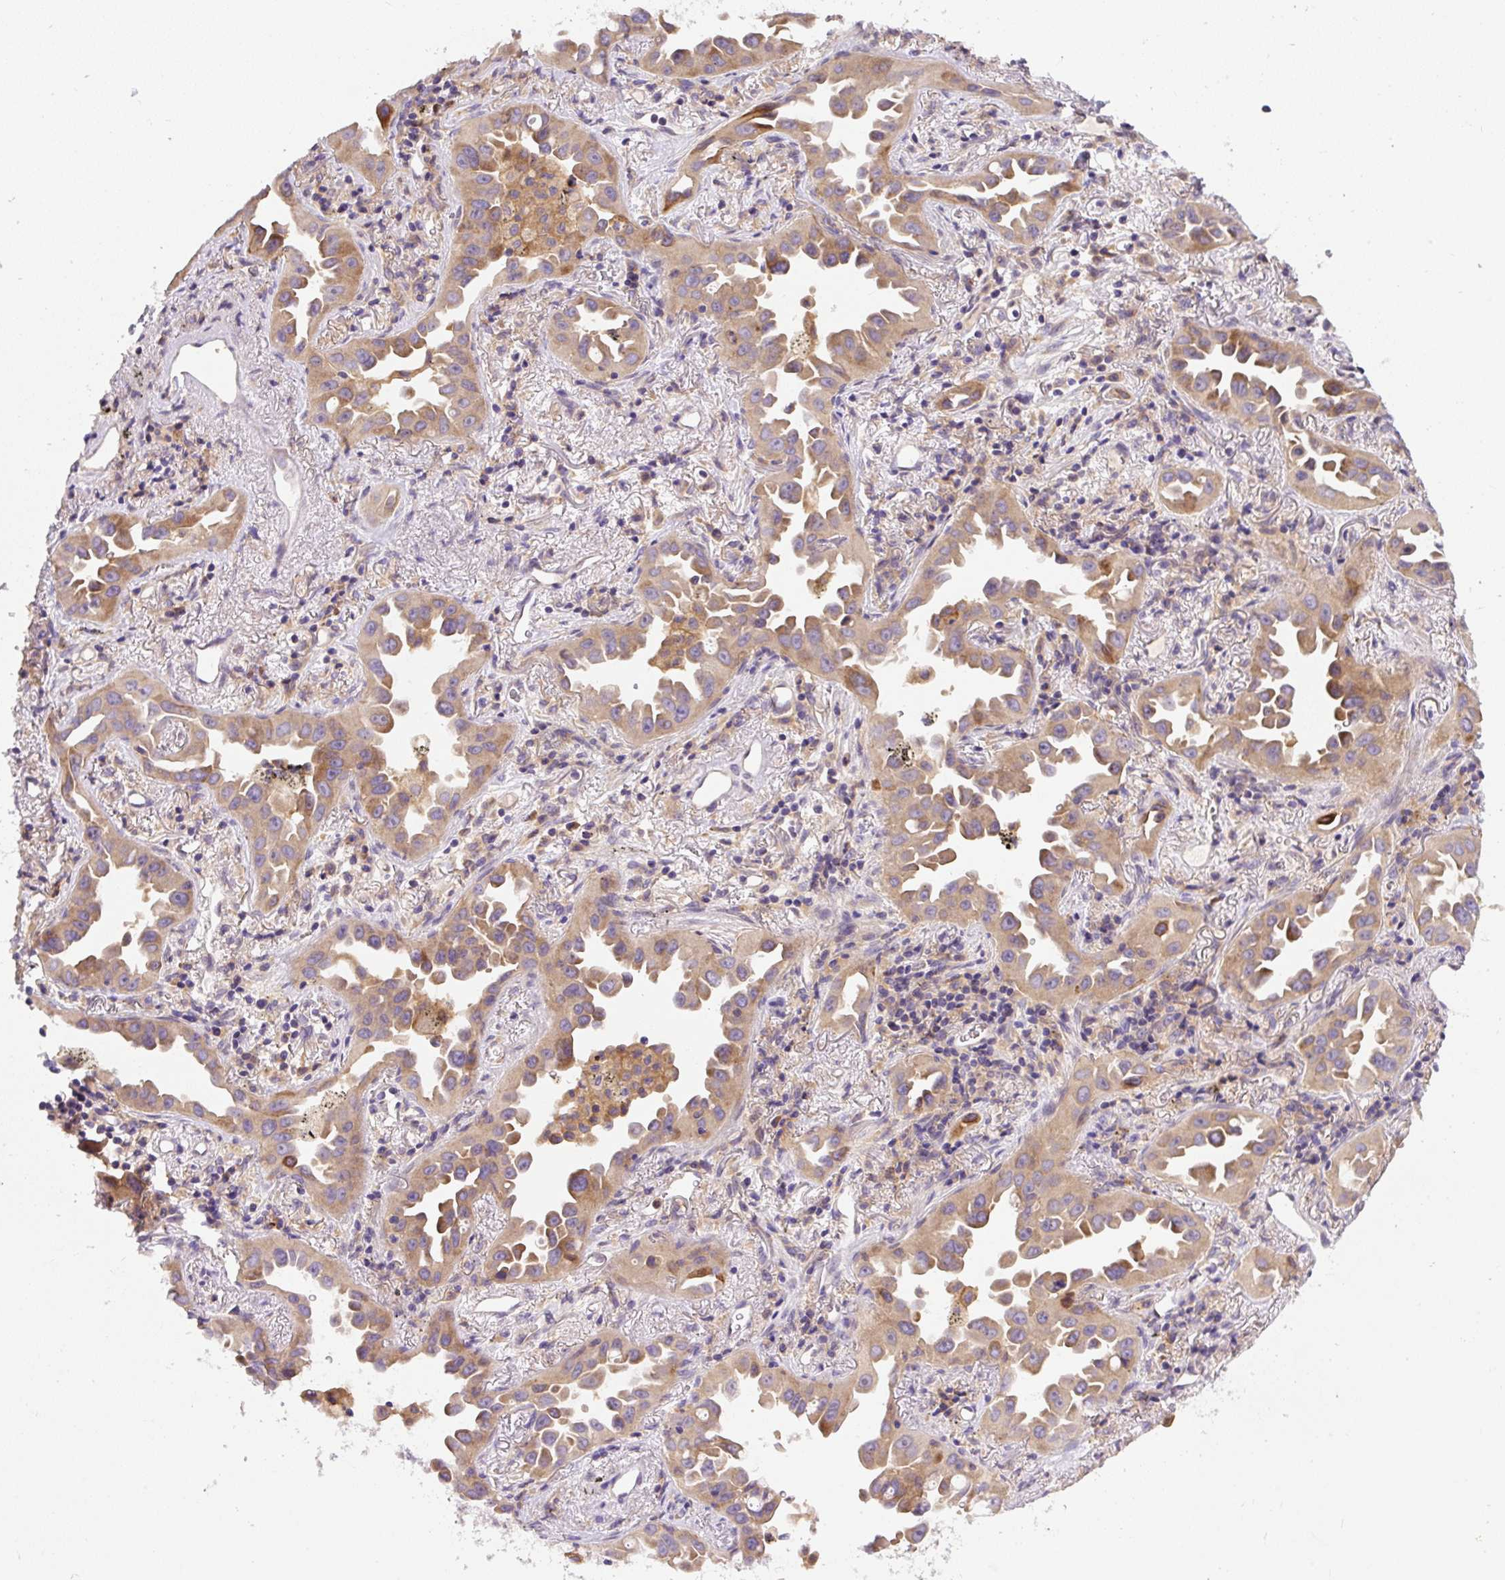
{"staining": {"intensity": "moderate", "quantity": ">75%", "location": "cytoplasmic/membranous"}, "tissue": "lung cancer", "cell_type": "Tumor cells", "image_type": "cancer", "snomed": [{"axis": "morphology", "description": "Adenocarcinoma, NOS"}, {"axis": "topography", "description": "Lung"}], "caption": "Protein staining by immunohistochemistry (IHC) displays moderate cytoplasmic/membranous staining in approximately >75% of tumor cells in lung adenocarcinoma.", "gene": "DAPK1", "patient": {"sex": "male", "age": 68}}